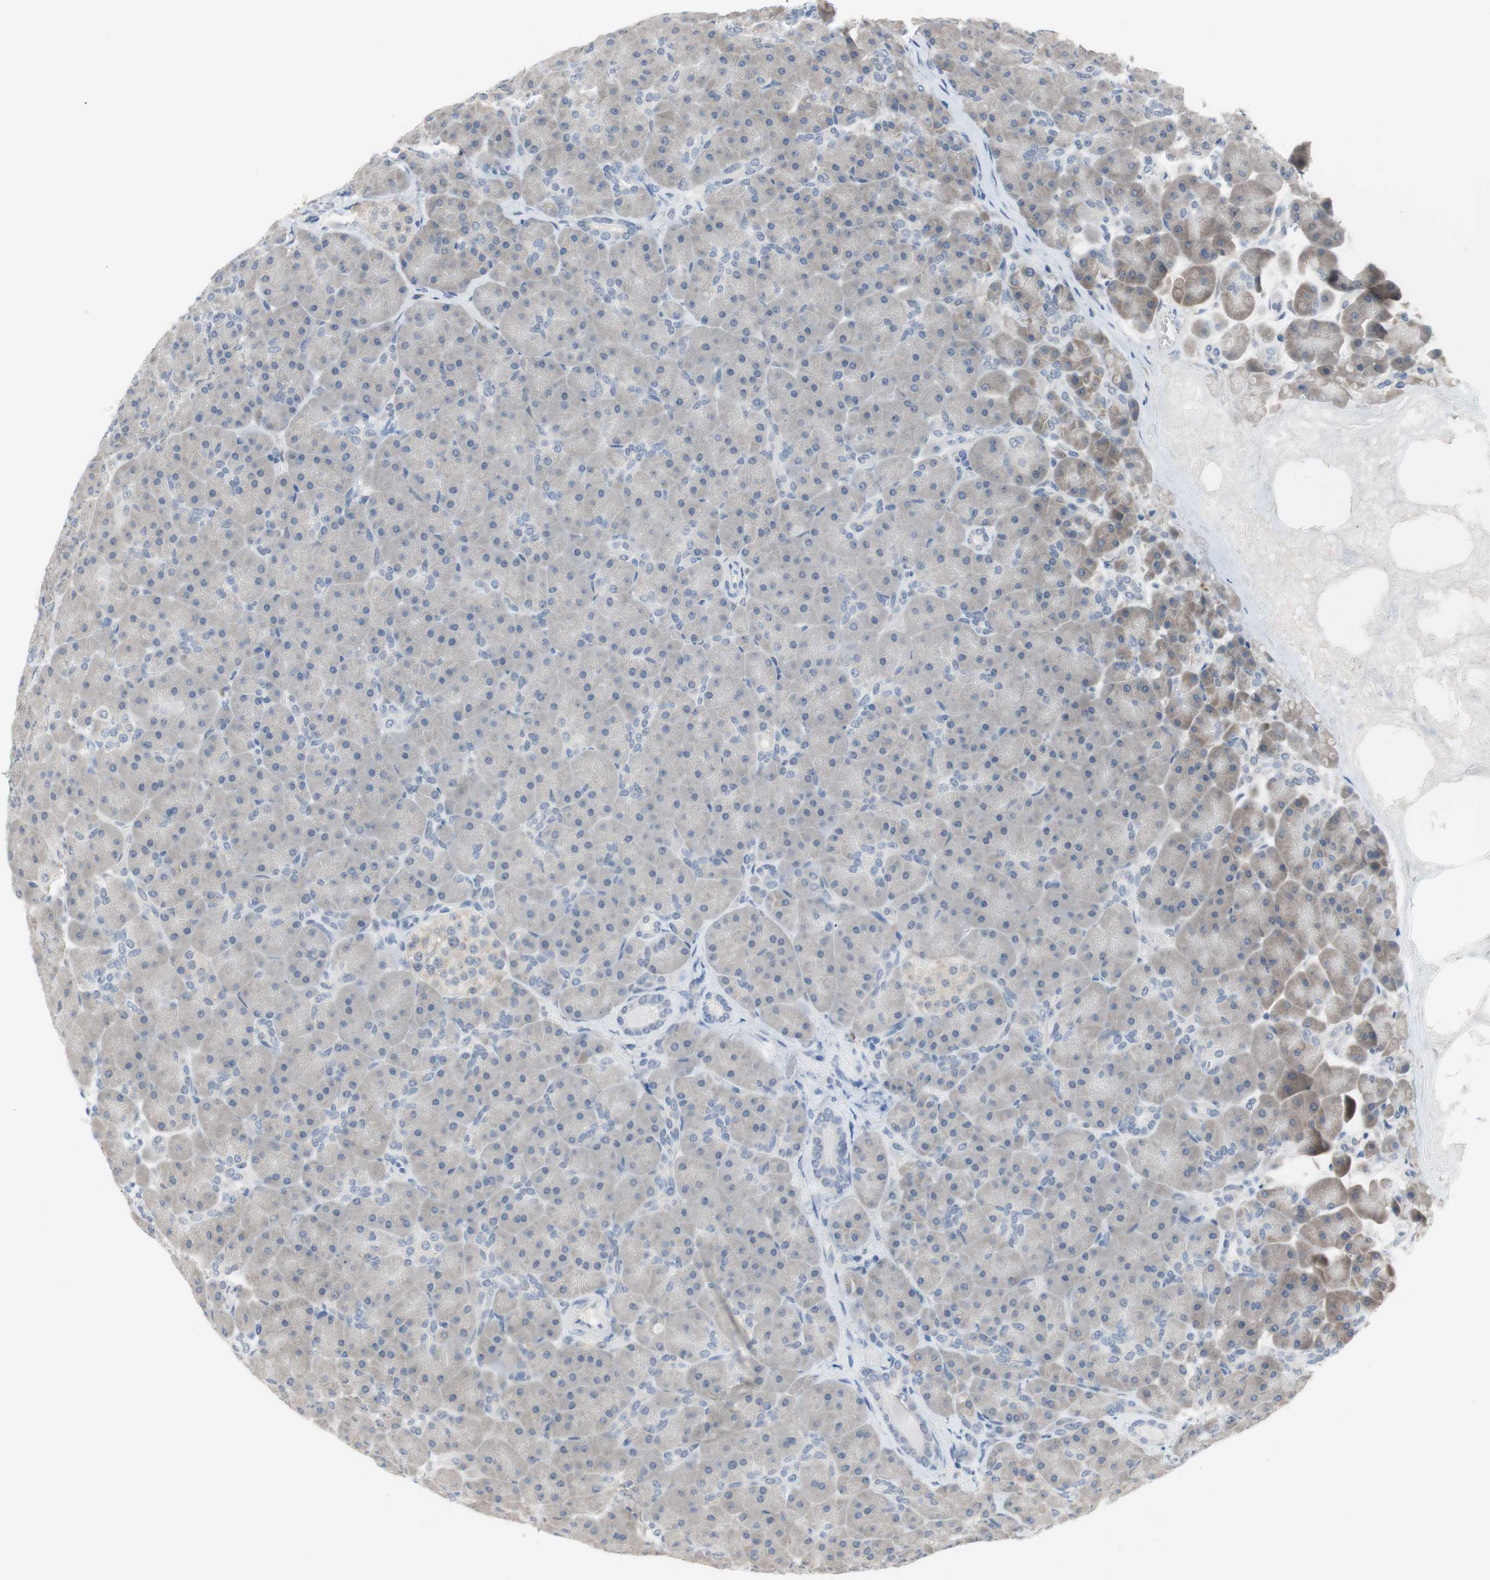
{"staining": {"intensity": "weak", "quantity": "<25%", "location": "cytoplasmic/membranous"}, "tissue": "pancreas", "cell_type": "Exocrine glandular cells", "image_type": "normal", "snomed": [{"axis": "morphology", "description": "Normal tissue, NOS"}, {"axis": "topography", "description": "Pancreas"}], "caption": "The micrograph demonstrates no significant staining in exocrine glandular cells of pancreas. (Immunohistochemistry, brightfield microscopy, high magnification).", "gene": "GRHL1", "patient": {"sex": "male", "age": 66}}